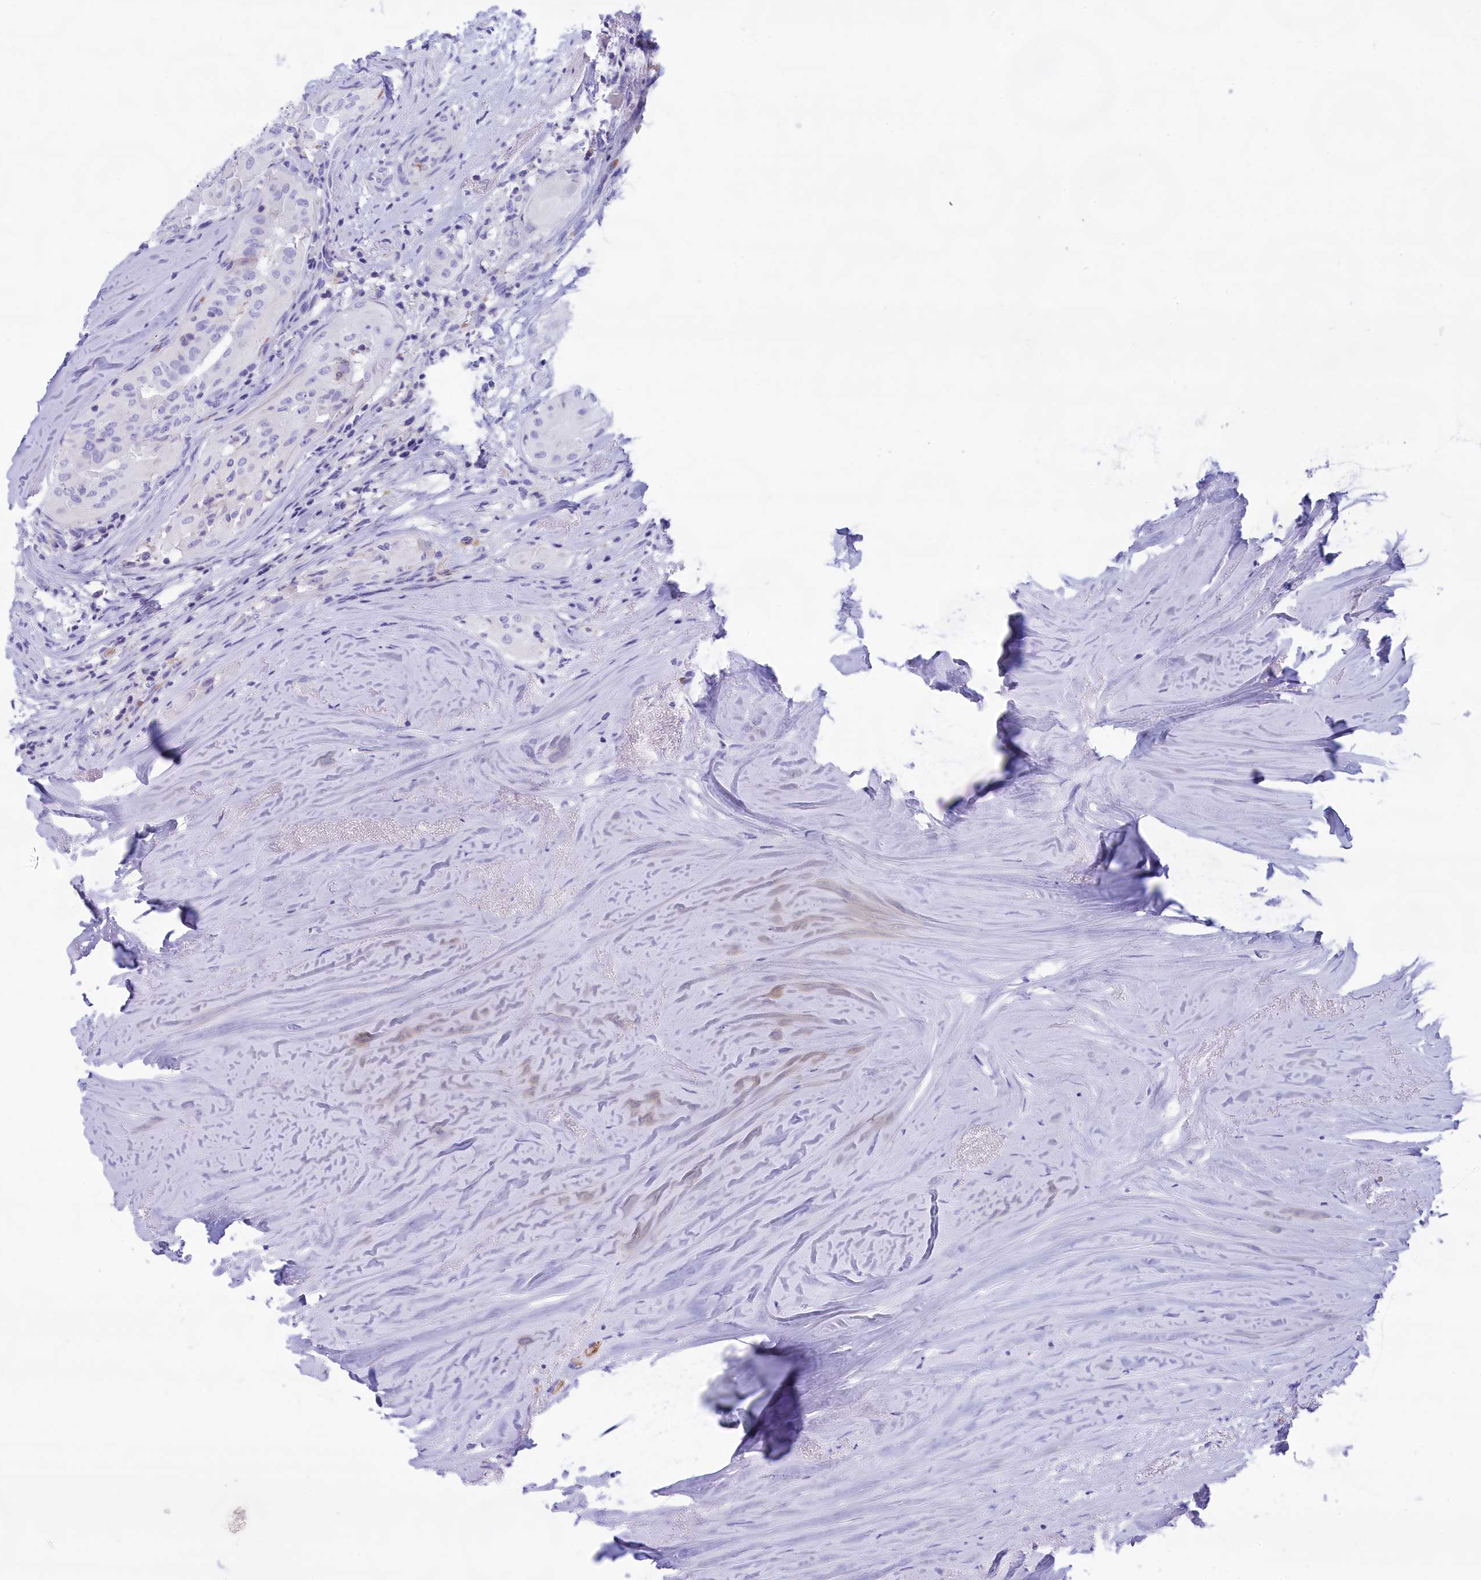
{"staining": {"intensity": "negative", "quantity": "none", "location": "none"}, "tissue": "thyroid cancer", "cell_type": "Tumor cells", "image_type": "cancer", "snomed": [{"axis": "morphology", "description": "Papillary adenocarcinoma, NOS"}, {"axis": "topography", "description": "Thyroid gland"}], "caption": "A micrograph of thyroid cancer (papillary adenocarcinoma) stained for a protein displays no brown staining in tumor cells.", "gene": "GLYATL1", "patient": {"sex": "female", "age": 59}}